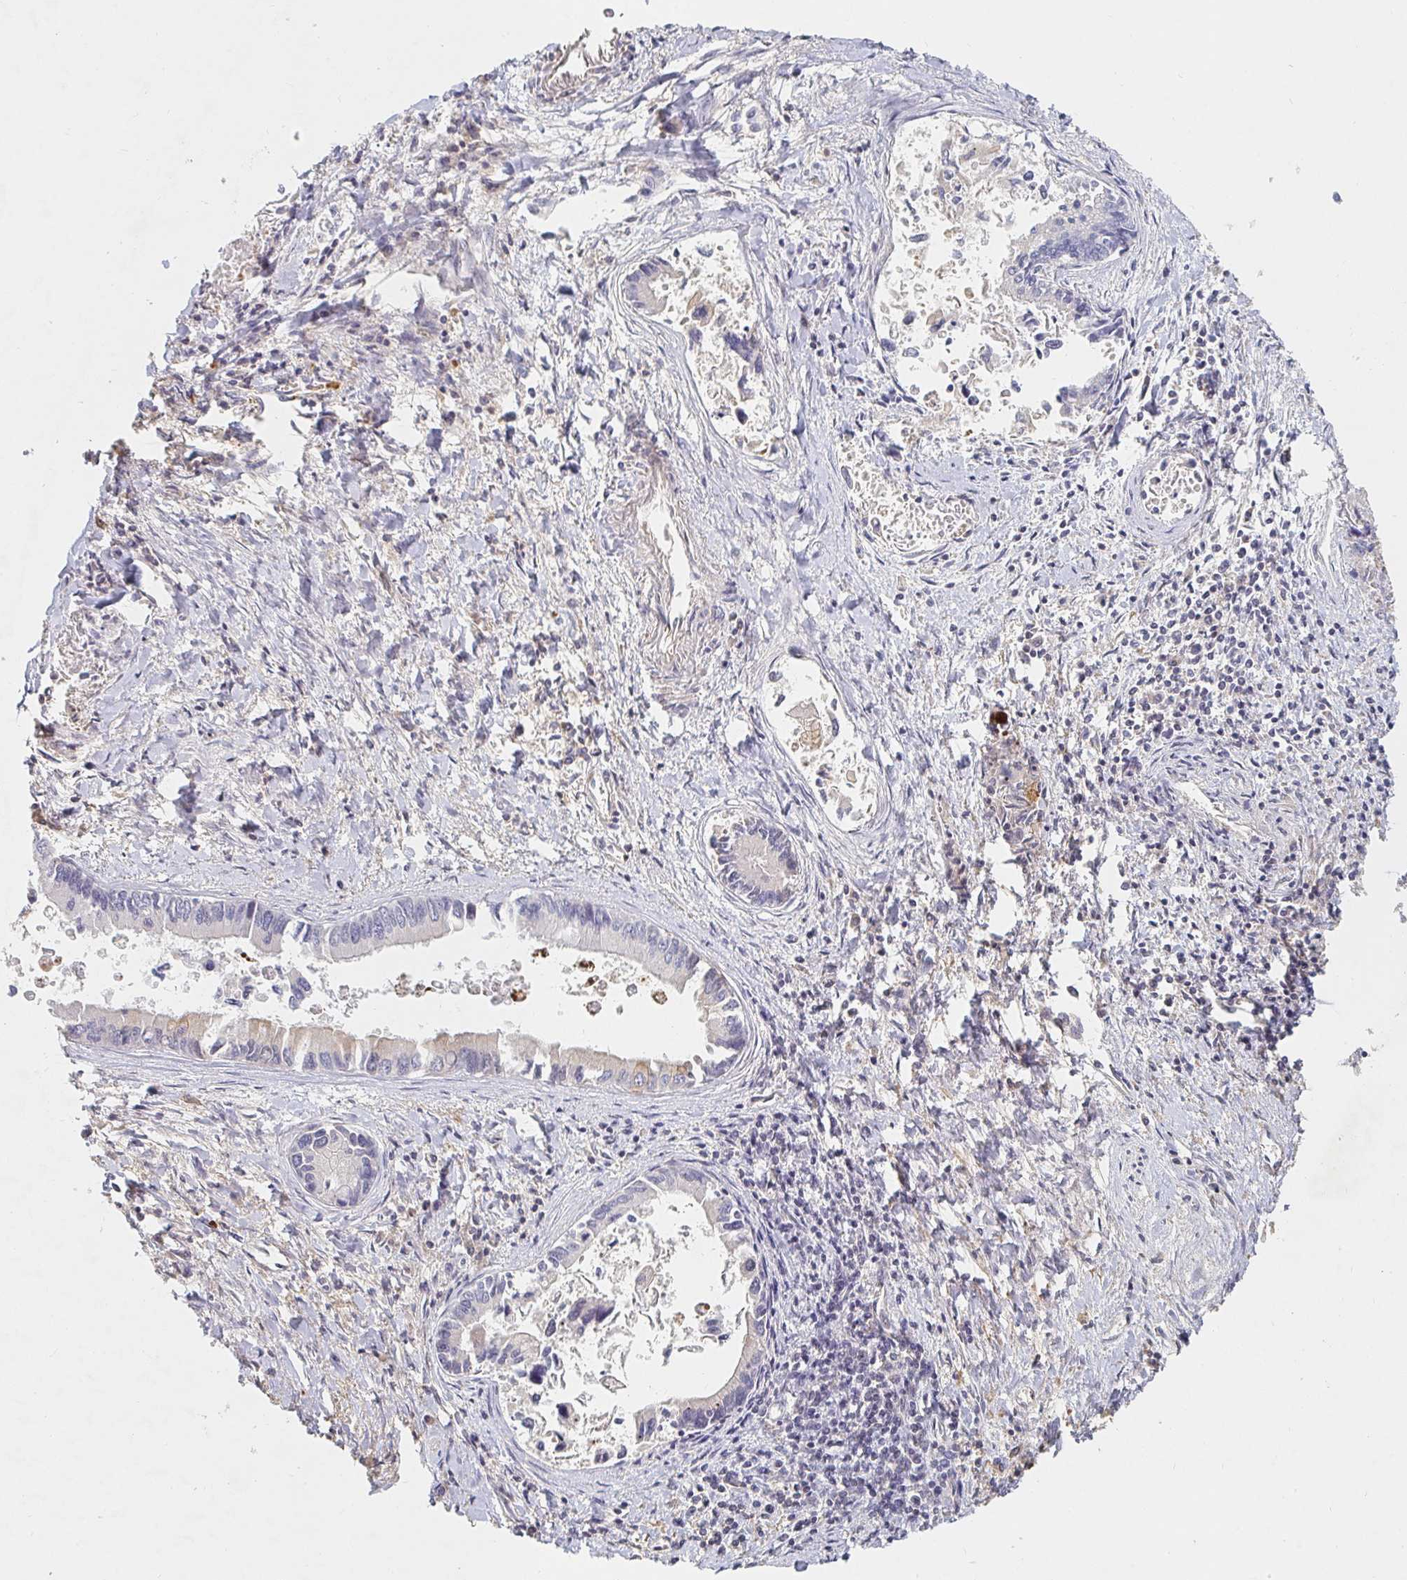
{"staining": {"intensity": "negative", "quantity": "none", "location": "none"}, "tissue": "liver cancer", "cell_type": "Tumor cells", "image_type": "cancer", "snomed": [{"axis": "morphology", "description": "Cholangiocarcinoma"}, {"axis": "topography", "description": "Liver"}], "caption": "Tumor cells are negative for protein expression in human liver cholangiocarcinoma.", "gene": "NME9", "patient": {"sex": "male", "age": 66}}